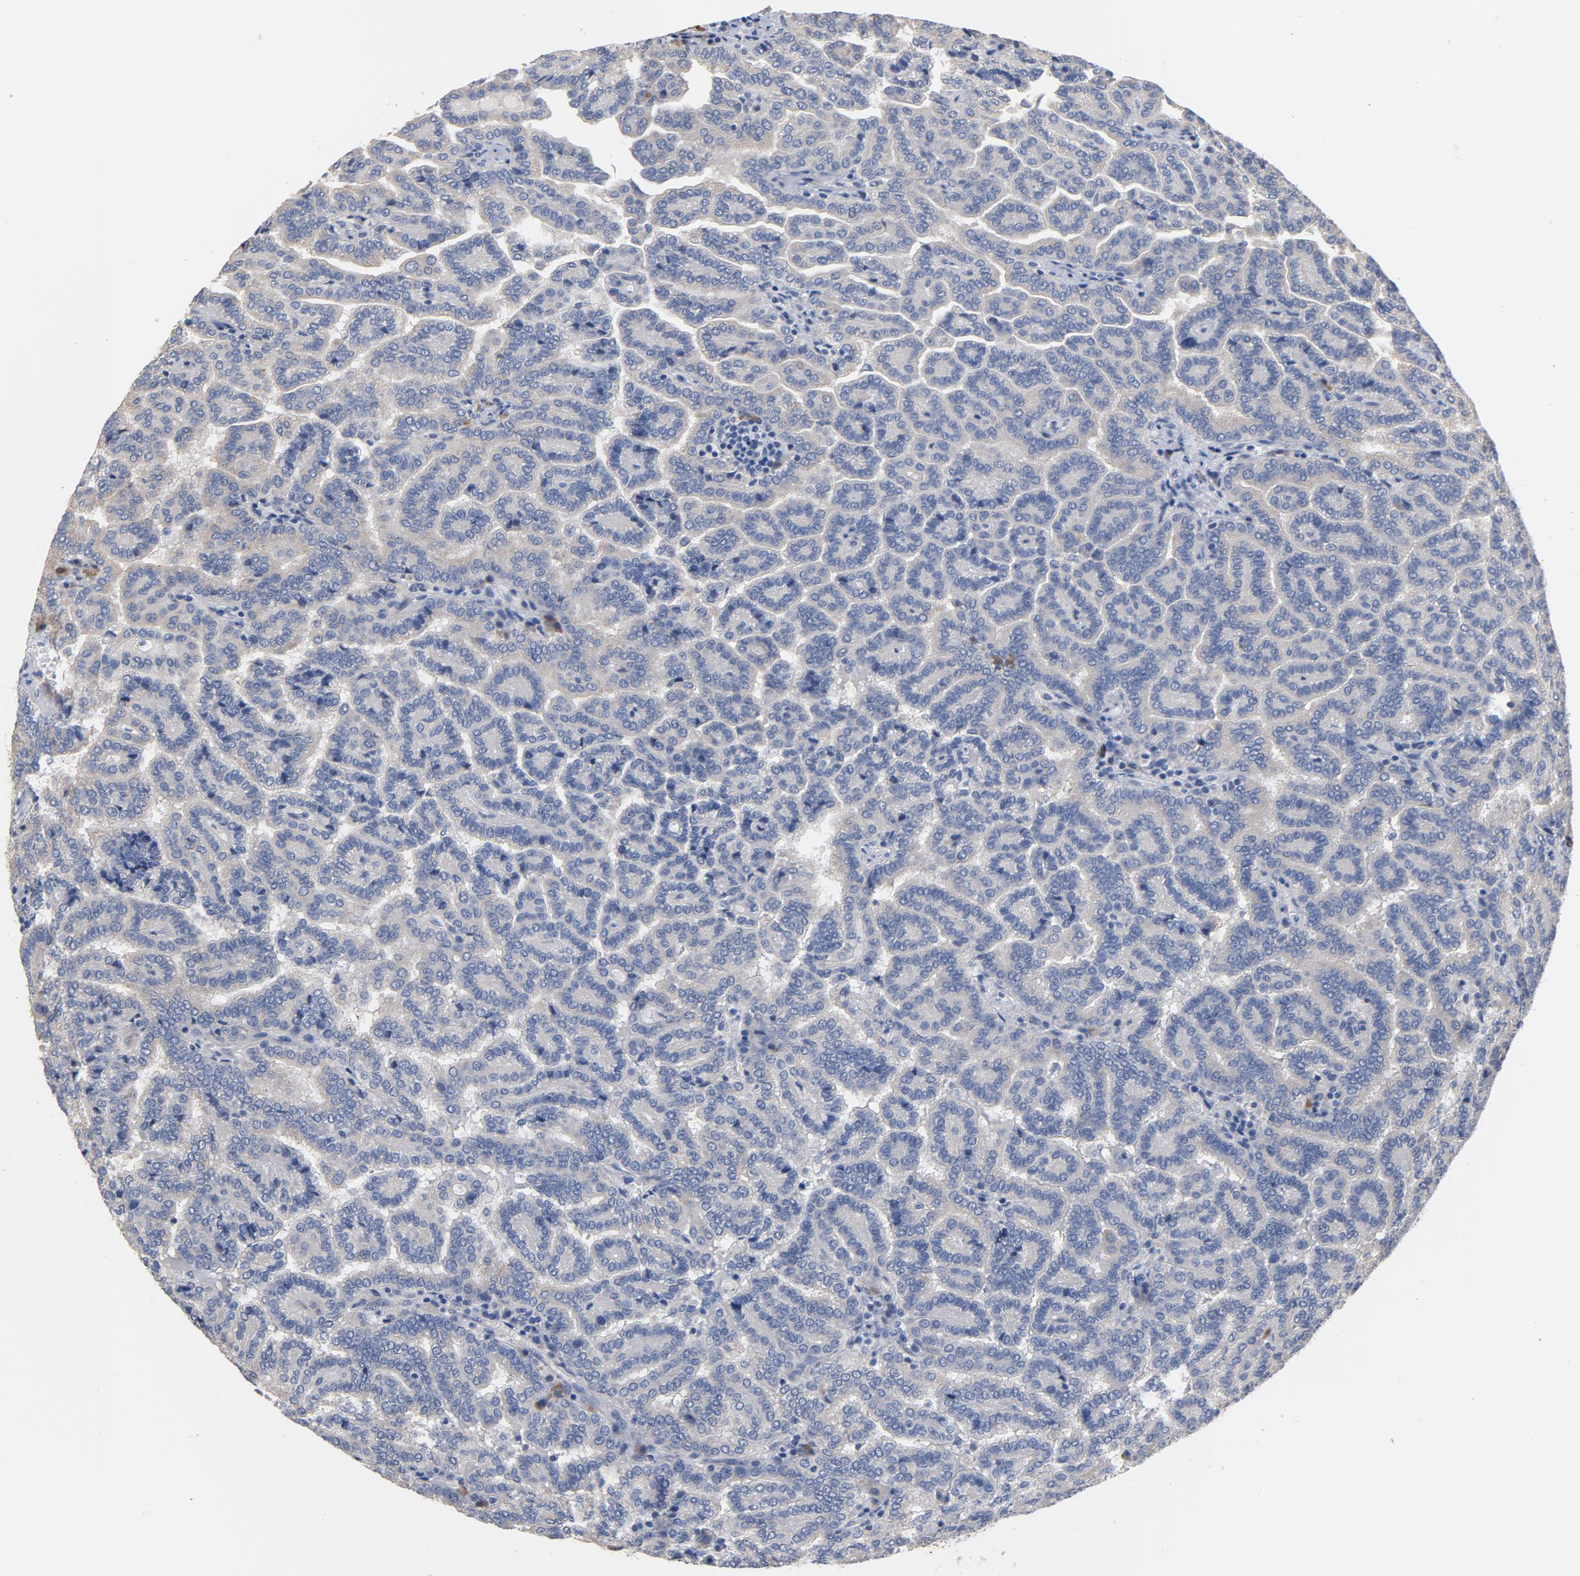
{"staining": {"intensity": "weak", "quantity": "<25%", "location": "cytoplasmic/membranous"}, "tissue": "renal cancer", "cell_type": "Tumor cells", "image_type": "cancer", "snomed": [{"axis": "morphology", "description": "Adenocarcinoma, NOS"}, {"axis": "topography", "description": "Kidney"}], "caption": "This photomicrograph is of renal cancer (adenocarcinoma) stained with immunohistochemistry to label a protein in brown with the nuclei are counter-stained blue. There is no staining in tumor cells.", "gene": "TLR4", "patient": {"sex": "male", "age": 61}}